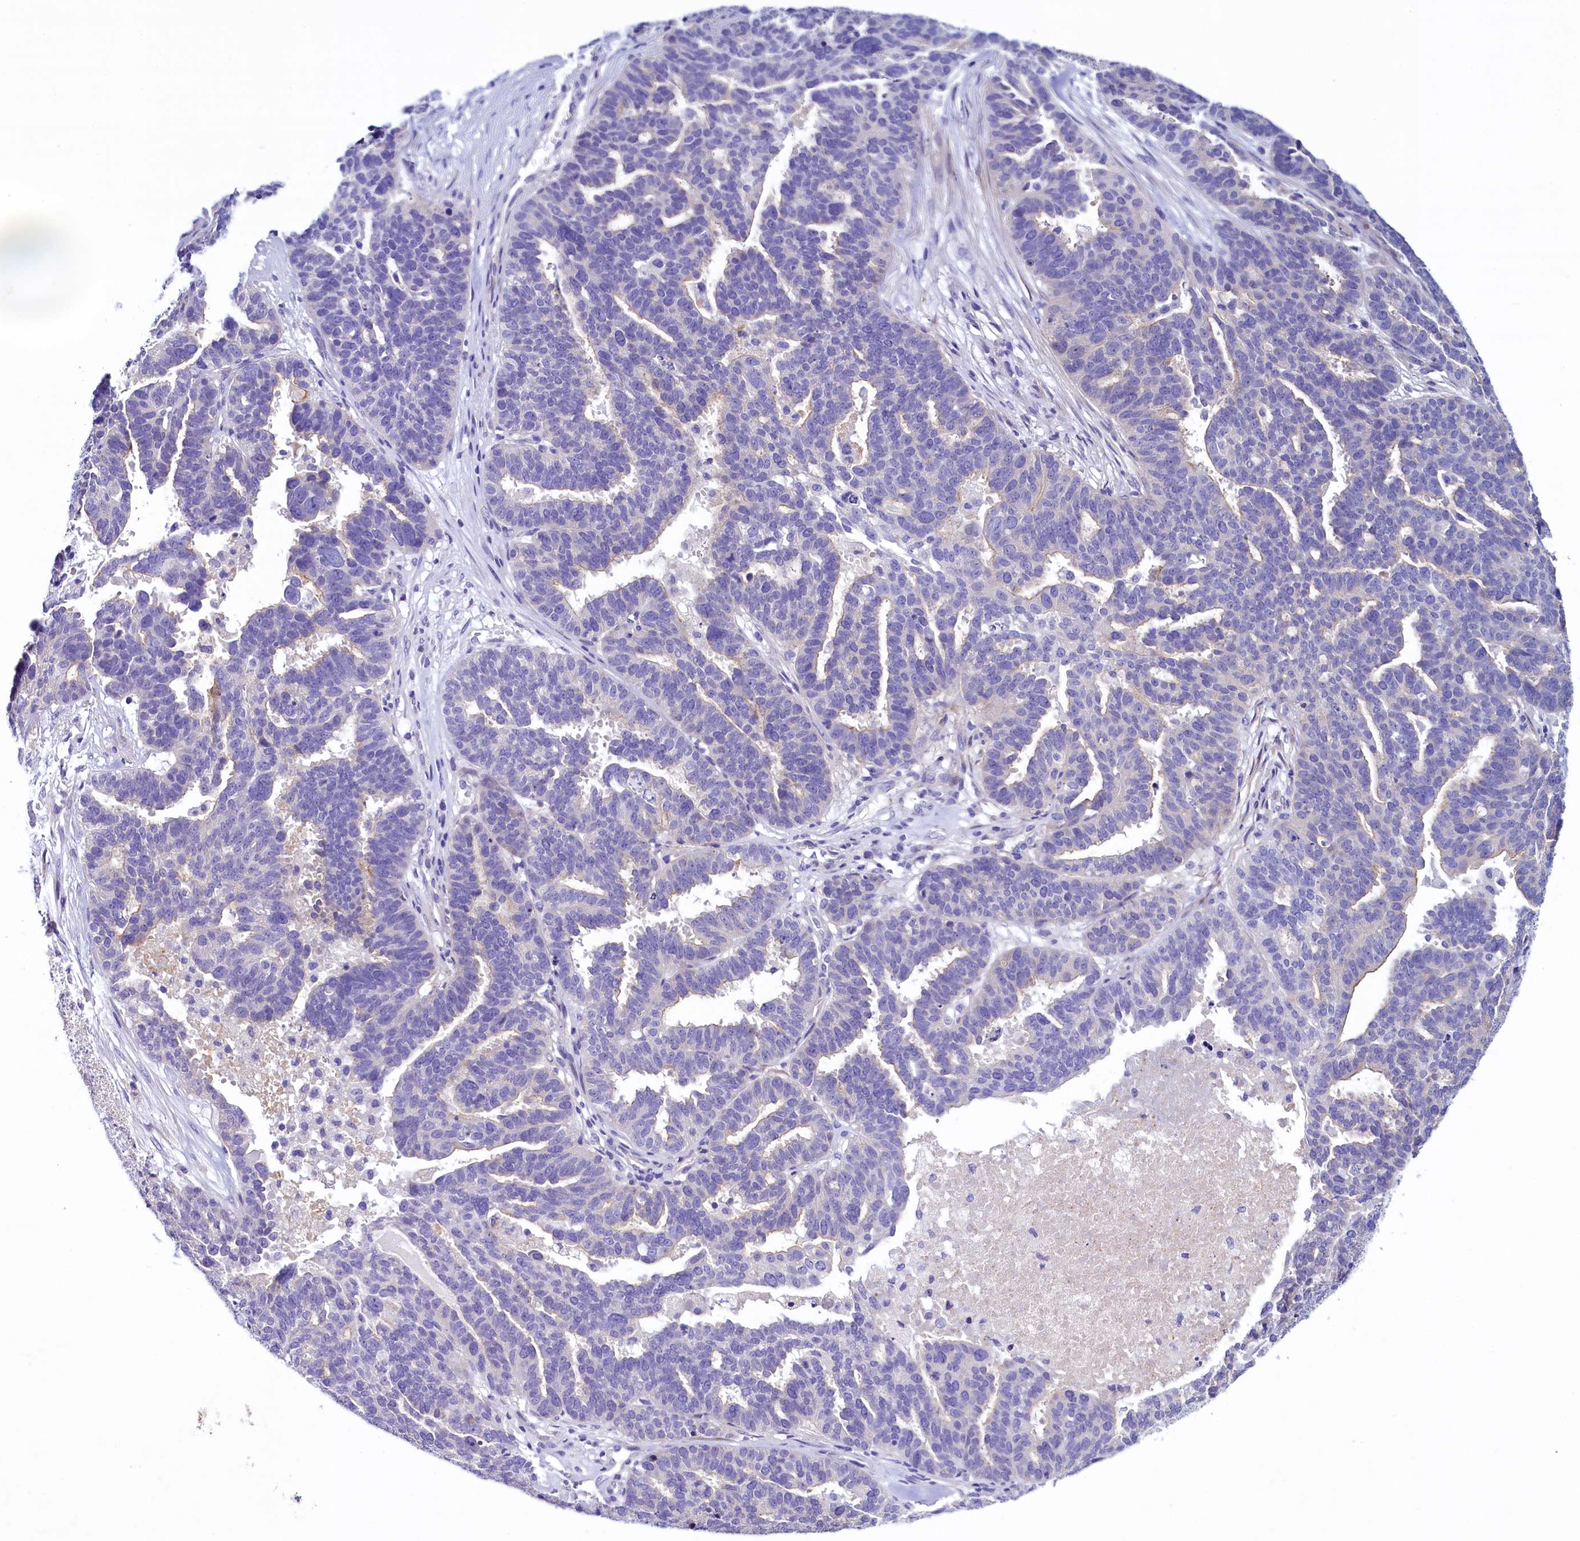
{"staining": {"intensity": "negative", "quantity": "none", "location": "none"}, "tissue": "ovarian cancer", "cell_type": "Tumor cells", "image_type": "cancer", "snomed": [{"axis": "morphology", "description": "Cystadenocarcinoma, serous, NOS"}, {"axis": "topography", "description": "Ovary"}], "caption": "High power microscopy micrograph of an immunohistochemistry (IHC) image of ovarian serous cystadenocarcinoma, revealing no significant expression in tumor cells.", "gene": "KRBOX5", "patient": {"sex": "female", "age": 59}}